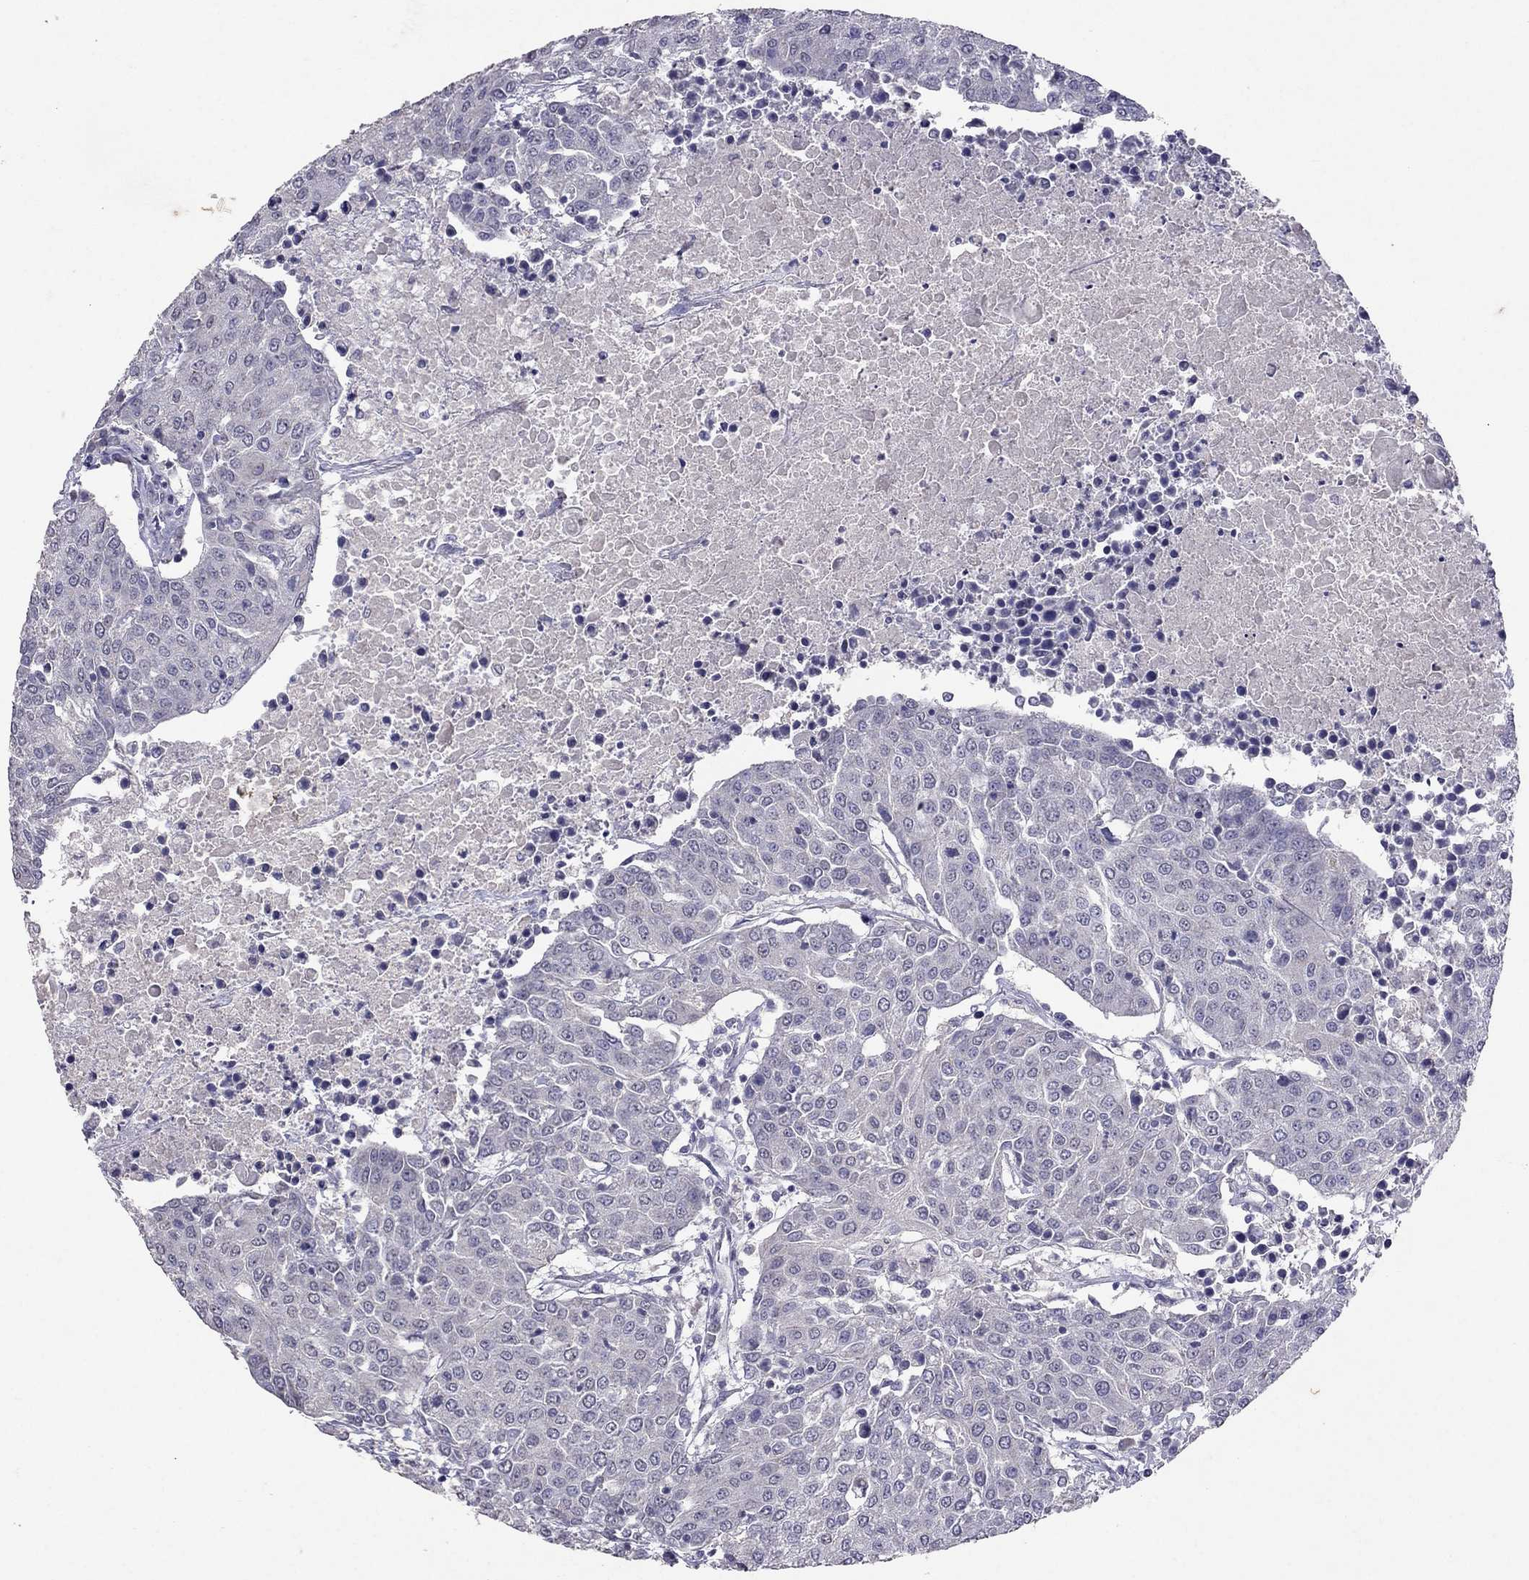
{"staining": {"intensity": "negative", "quantity": "none", "location": "none"}, "tissue": "urothelial cancer", "cell_type": "Tumor cells", "image_type": "cancer", "snomed": [{"axis": "morphology", "description": "Urothelial carcinoma, High grade"}, {"axis": "topography", "description": "Urinary bladder"}], "caption": "The micrograph reveals no staining of tumor cells in high-grade urothelial carcinoma. The staining is performed using DAB (3,3'-diaminobenzidine) brown chromogen with nuclei counter-stained in using hematoxylin.", "gene": "FST", "patient": {"sex": "female", "age": 85}}